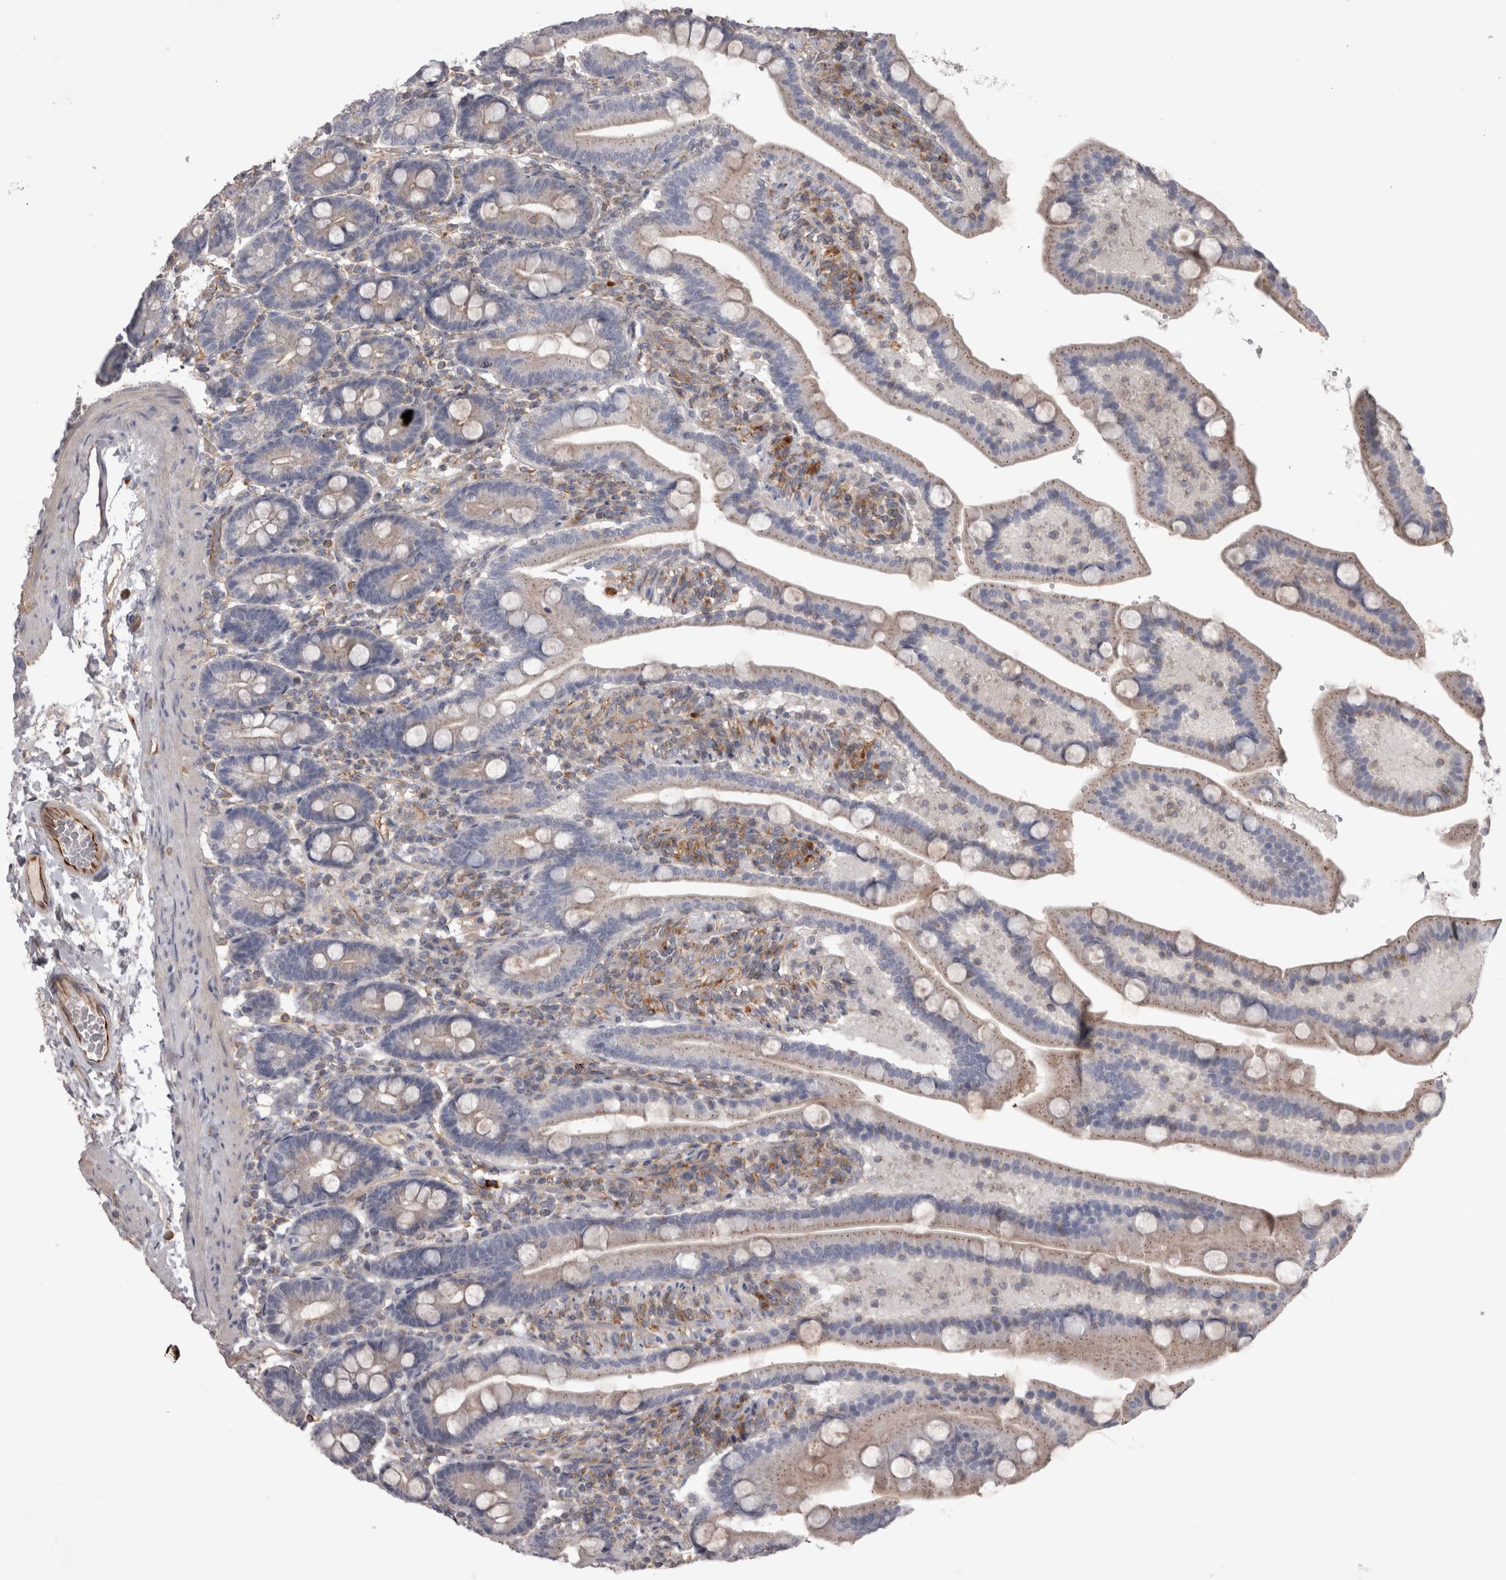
{"staining": {"intensity": "moderate", "quantity": "<25%", "location": "cytoplasmic/membranous"}, "tissue": "duodenum", "cell_type": "Glandular cells", "image_type": "normal", "snomed": [{"axis": "morphology", "description": "Normal tissue, NOS"}, {"axis": "topography", "description": "Duodenum"}], "caption": "Glandular cells show moderate cytoplasmic/membranous staining in about <25% of cells in normal duodenum.", "gene": "STRADB", "patient": {"sex": "male", "age": 54}}